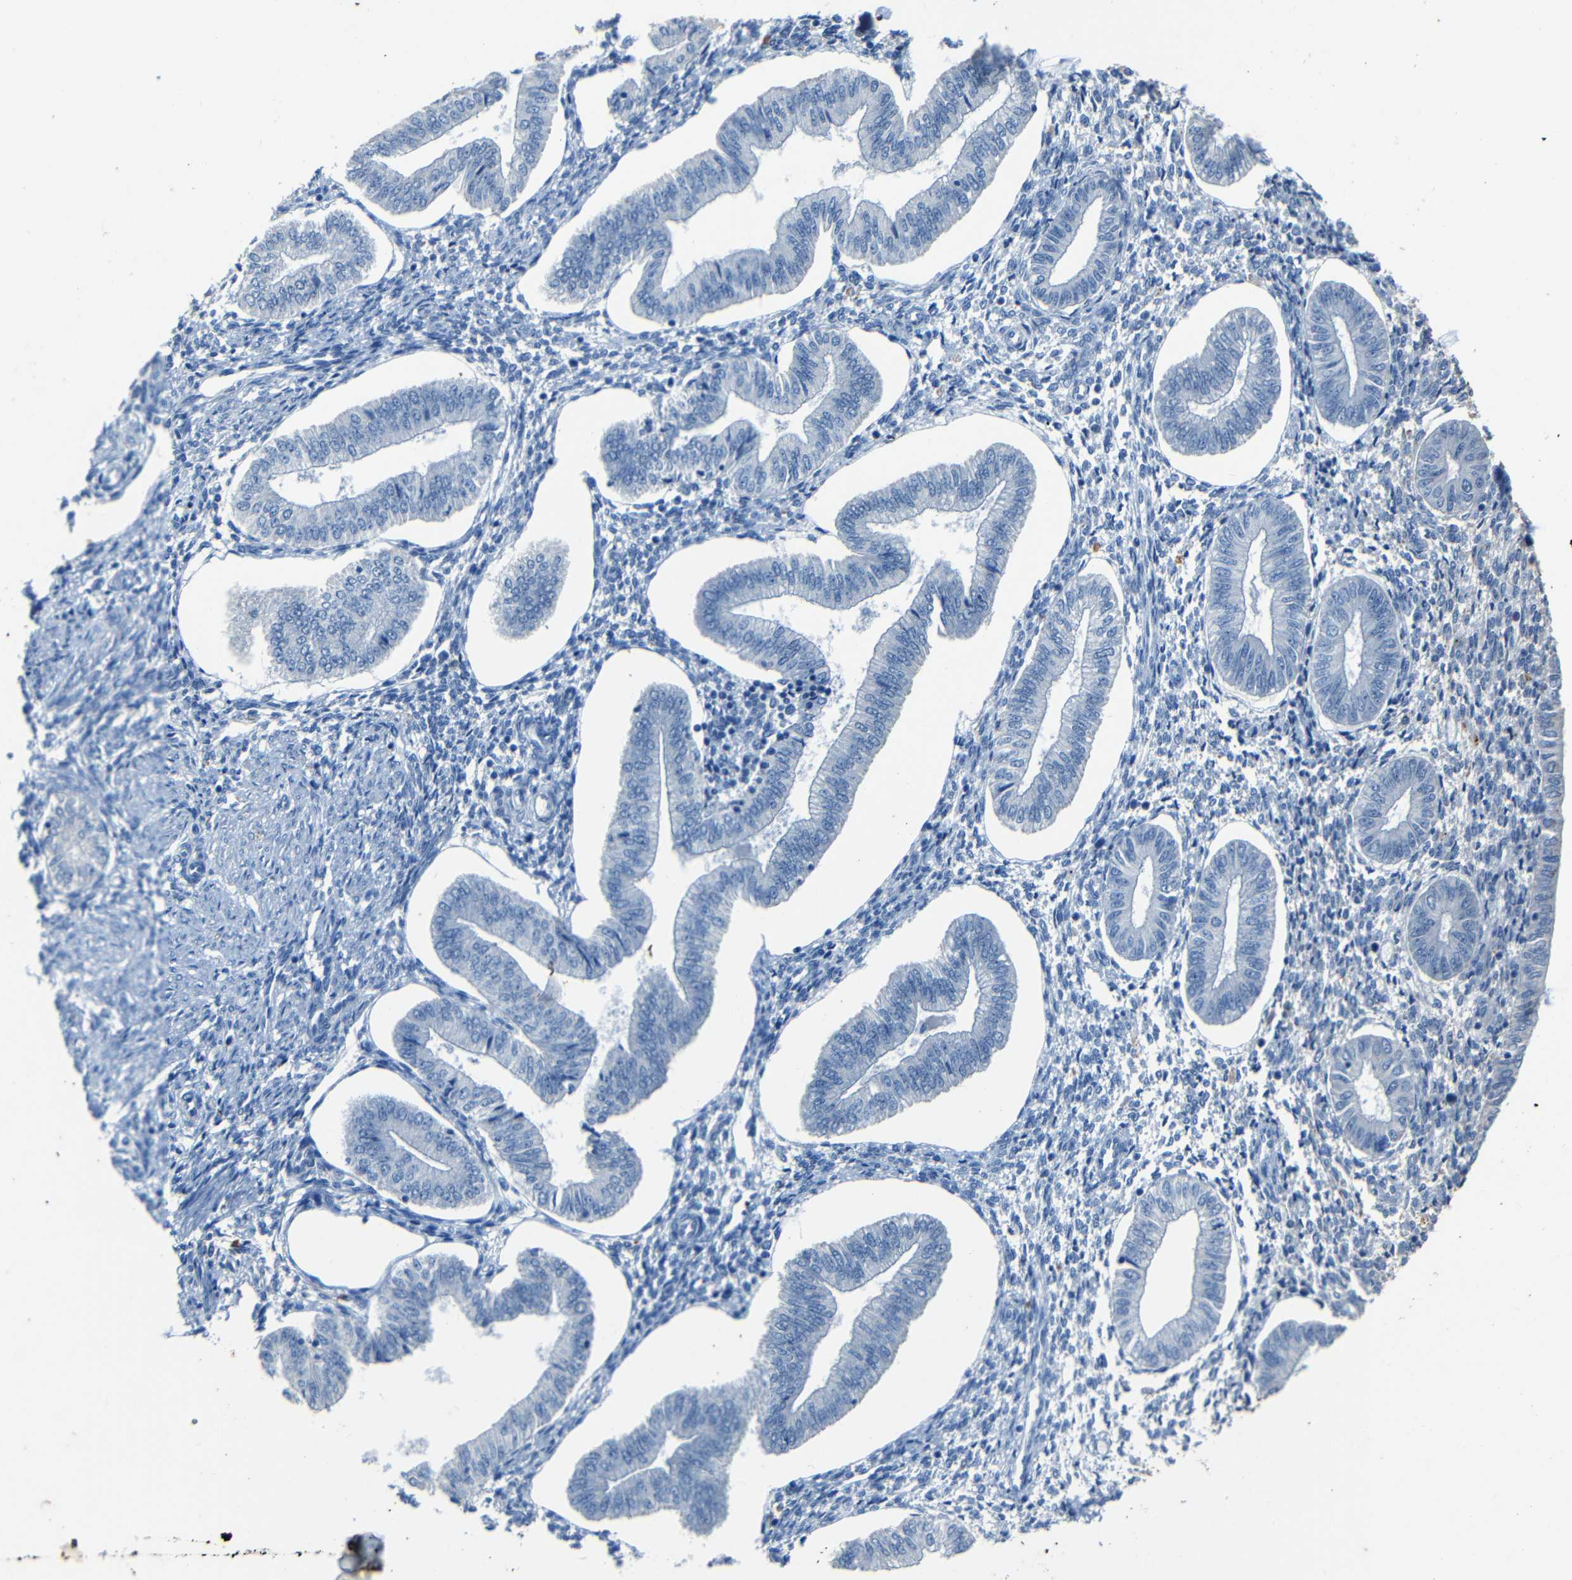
{"staining": {"intensity": "negative", "quantity": "none", "location": "none"}, "tissue": "endometrium", "cell_type": "Cells in endometrial stroma", "image_type": "normal", "snomed": [{"axis": "morphology", "description": "Normal tissue, NOS"}, {"axis": "topography", "description": "Endometrium"}], "caption": "The histopathology image exhibits no staining of cells in endometrial stroma in normal endometrium. (Brightfield microscopy of DAB (3,3'-diaminobenzidine) IHC at high magnification).", "gene": "CLDN11", "patient": {"sex": "female", "age": 50}}